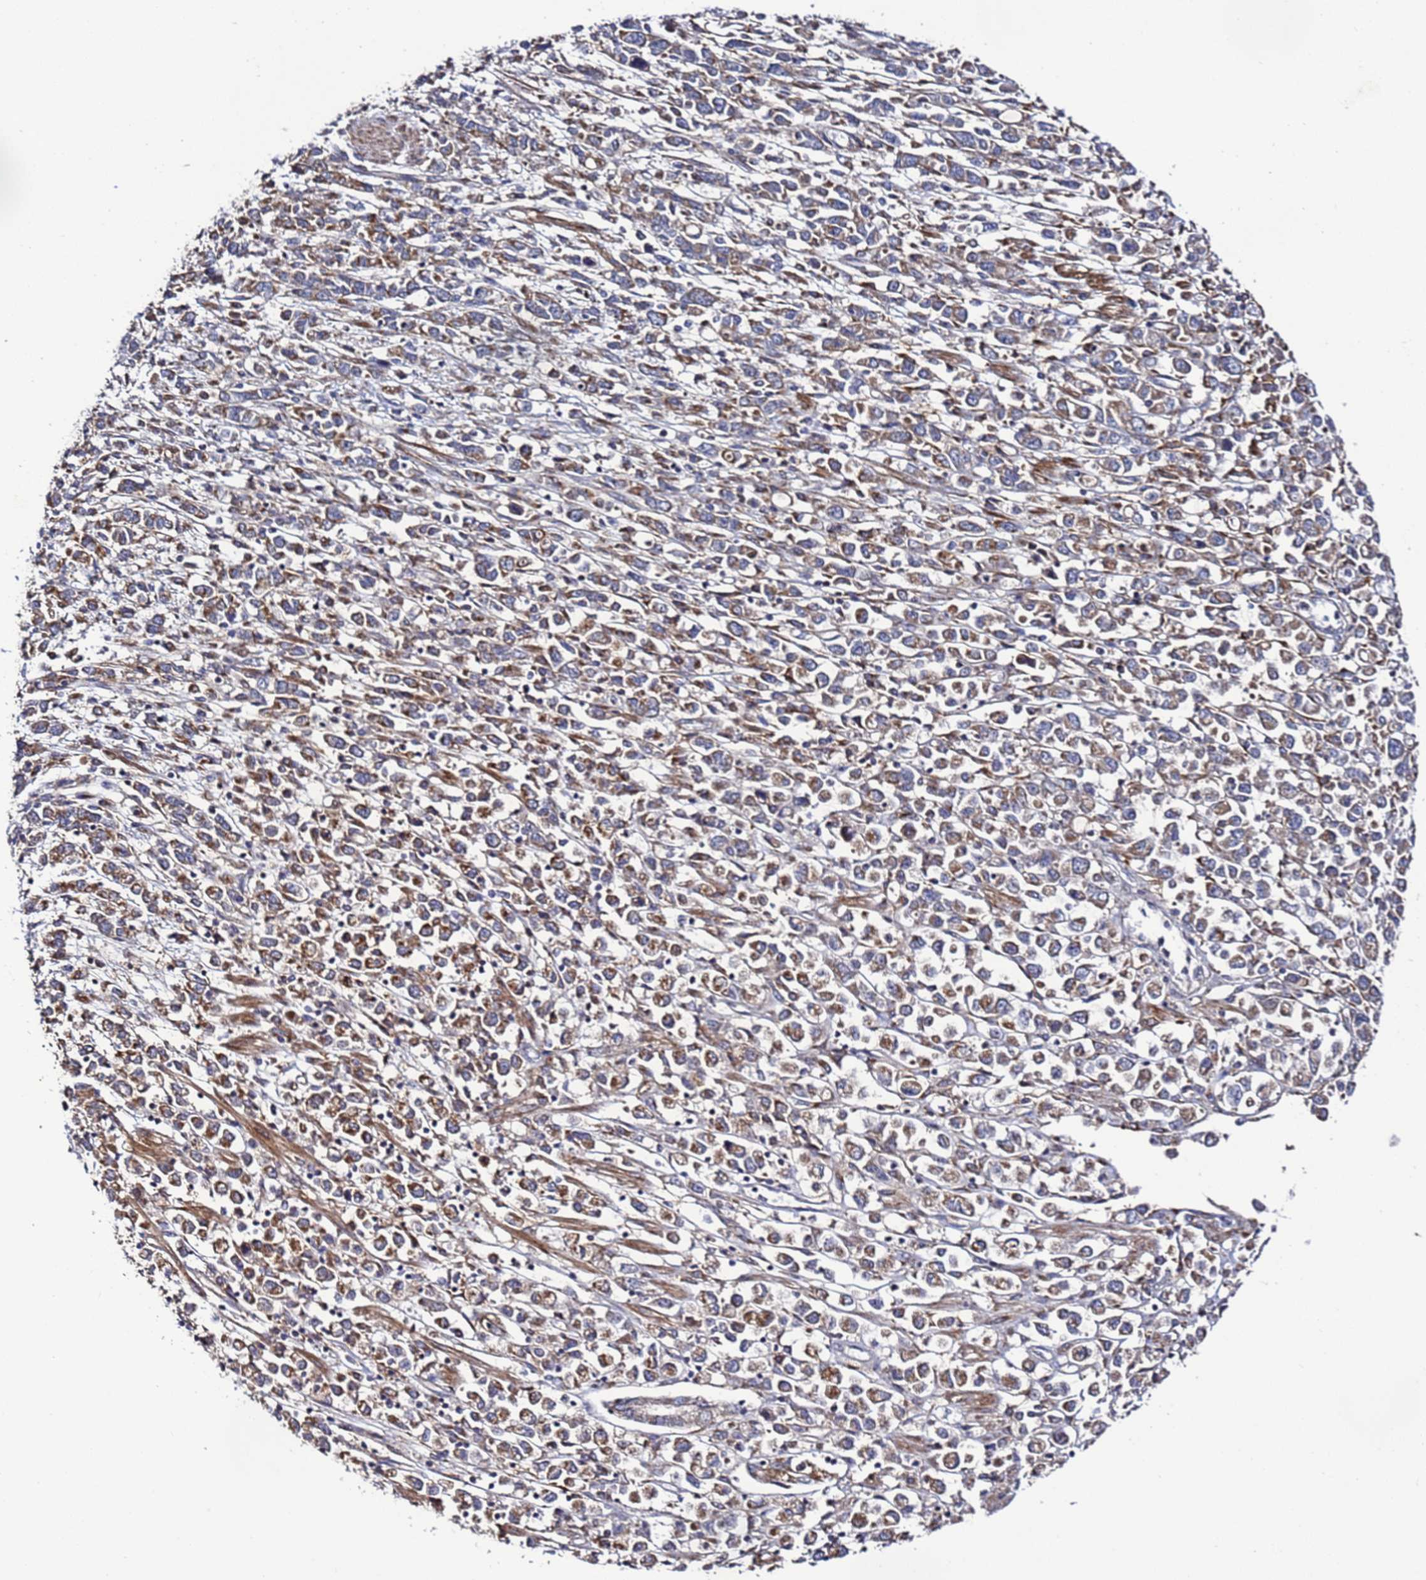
{"staining": {"intensity": "moderate", "quantity": ">75%", "location": "cytoplasmic/membranous"}, "tissue": "stomach cancer", "cell_type": "Tumor cells", "image_type": "cancer", "snomed": [{"axis": "morphology", "description": "Adenocarcinoma, NOS"}, {"axis": "topography", "description": "Stomach"}], "caption": "Moderate cytoplasmic/membranous positivity is identified in approximately >75% of tumor cells in stomach cancer. (DAB = brown stain, brightfield microscopy at high magnification).", "gene": "TMEM176B", "patient": {"sex": "female", "age": 76}}